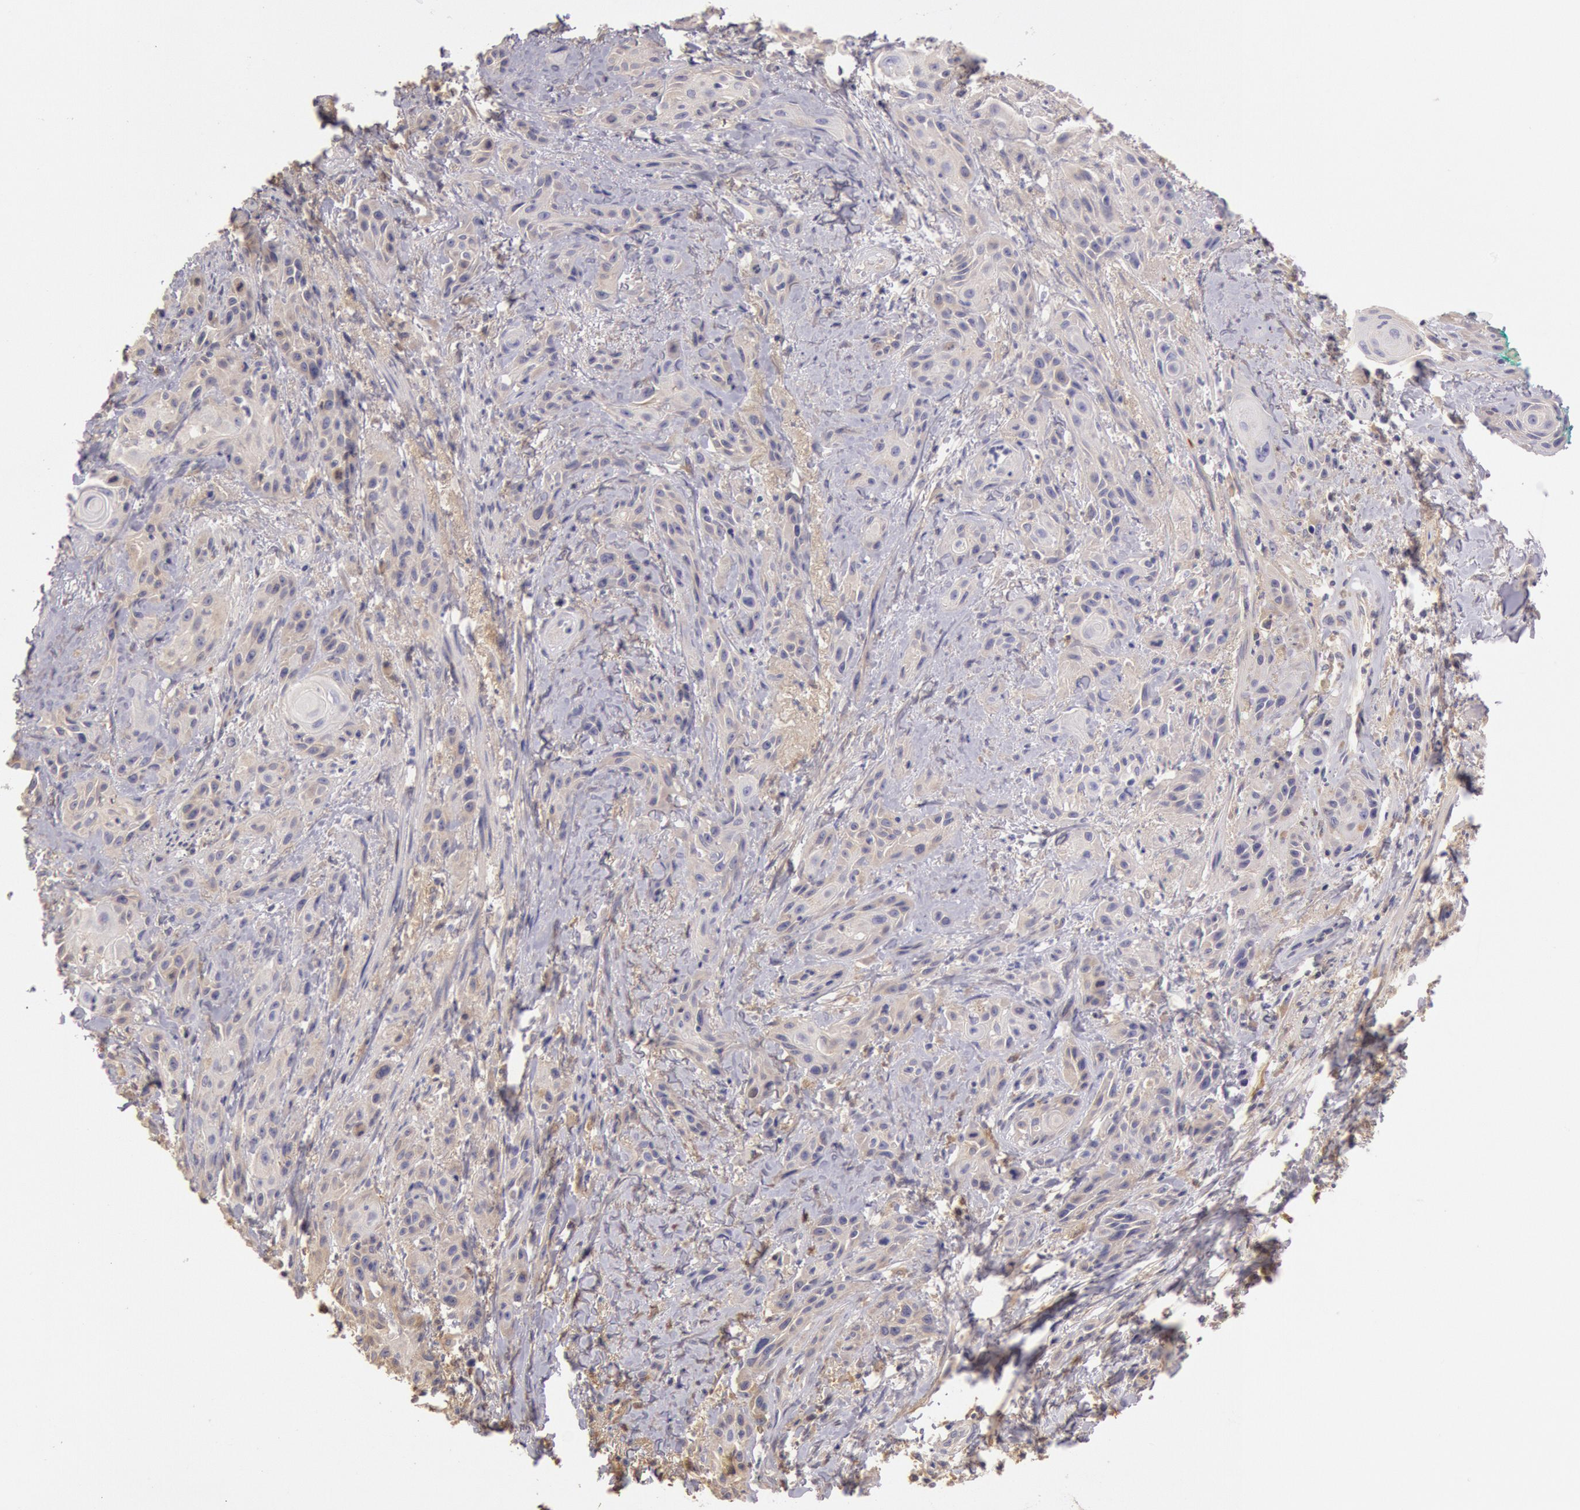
{"staining": {"intensity": "negative", "quantity": "none", "location": "none"}, "tissue": "skin cancer", "cell_type": "Tumor cells", "image_type": "cancer", "snomed": [{"axis": "morphology", "description": "Squamous cell carcinoma, NOS"}, {"axis": "topography", "description": "Skin"}, {"axis": "topography", "description": "Anal"}], "caption": "Immunohistochemistry (IHC) micrograph of neoplastic tissue: human squamous cell carcinoma (skin) stained with DAB (3,3'-diaminobenzidine) exhibits no significant protein positivity in tumor cells.", "gene": "C1R", "patient": {"sex": "male", "age": 64}}